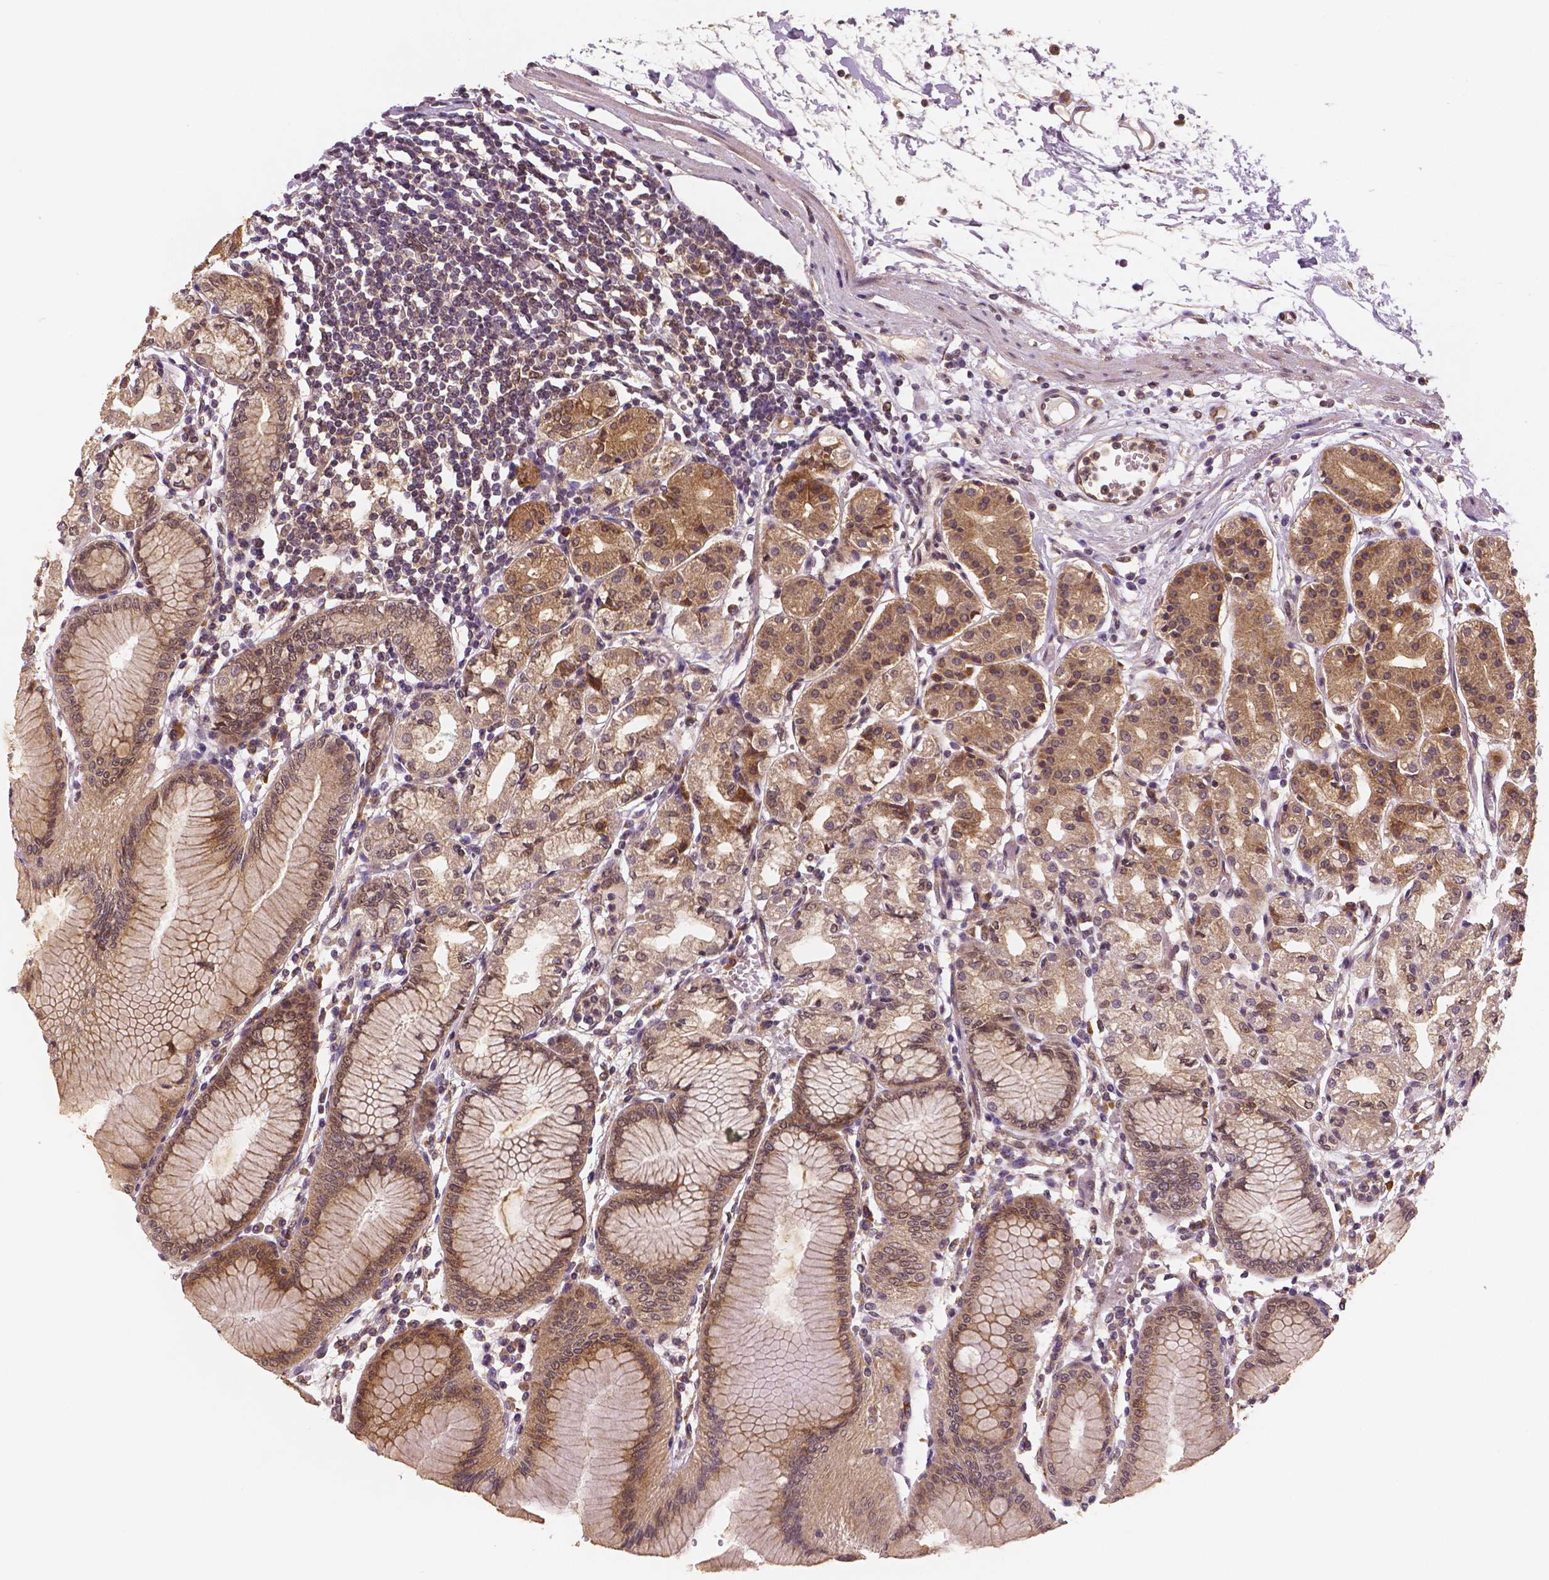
{"staining": {"intensity": "moderate", "quantity": ">75%", "location": "cytoplasmic/membranous"}, "tissue": "stomach", "cell_type": "Glandular cells", "image_type": "normal", "snomed": [{"axis": "morphology", "description": "Normal tissue, NOS"}, {"axis": "topography", "description": "Skeletal muscle"}, {"axis": "topography", "description": "Stomach"}], "caption": "Protein positivity by IHC reveals moderate cytoplasmic/membranous expression in about >75% of glandular cells in unremarkable stomach. The staining was performed using DAB (3,3'-diaminobenzidine), with brown indicating positive protein expression. Nuclei are stained blue with hematoxylin.", "gene": "STAT3", "patient": {"sex": "female", "age": 57}}